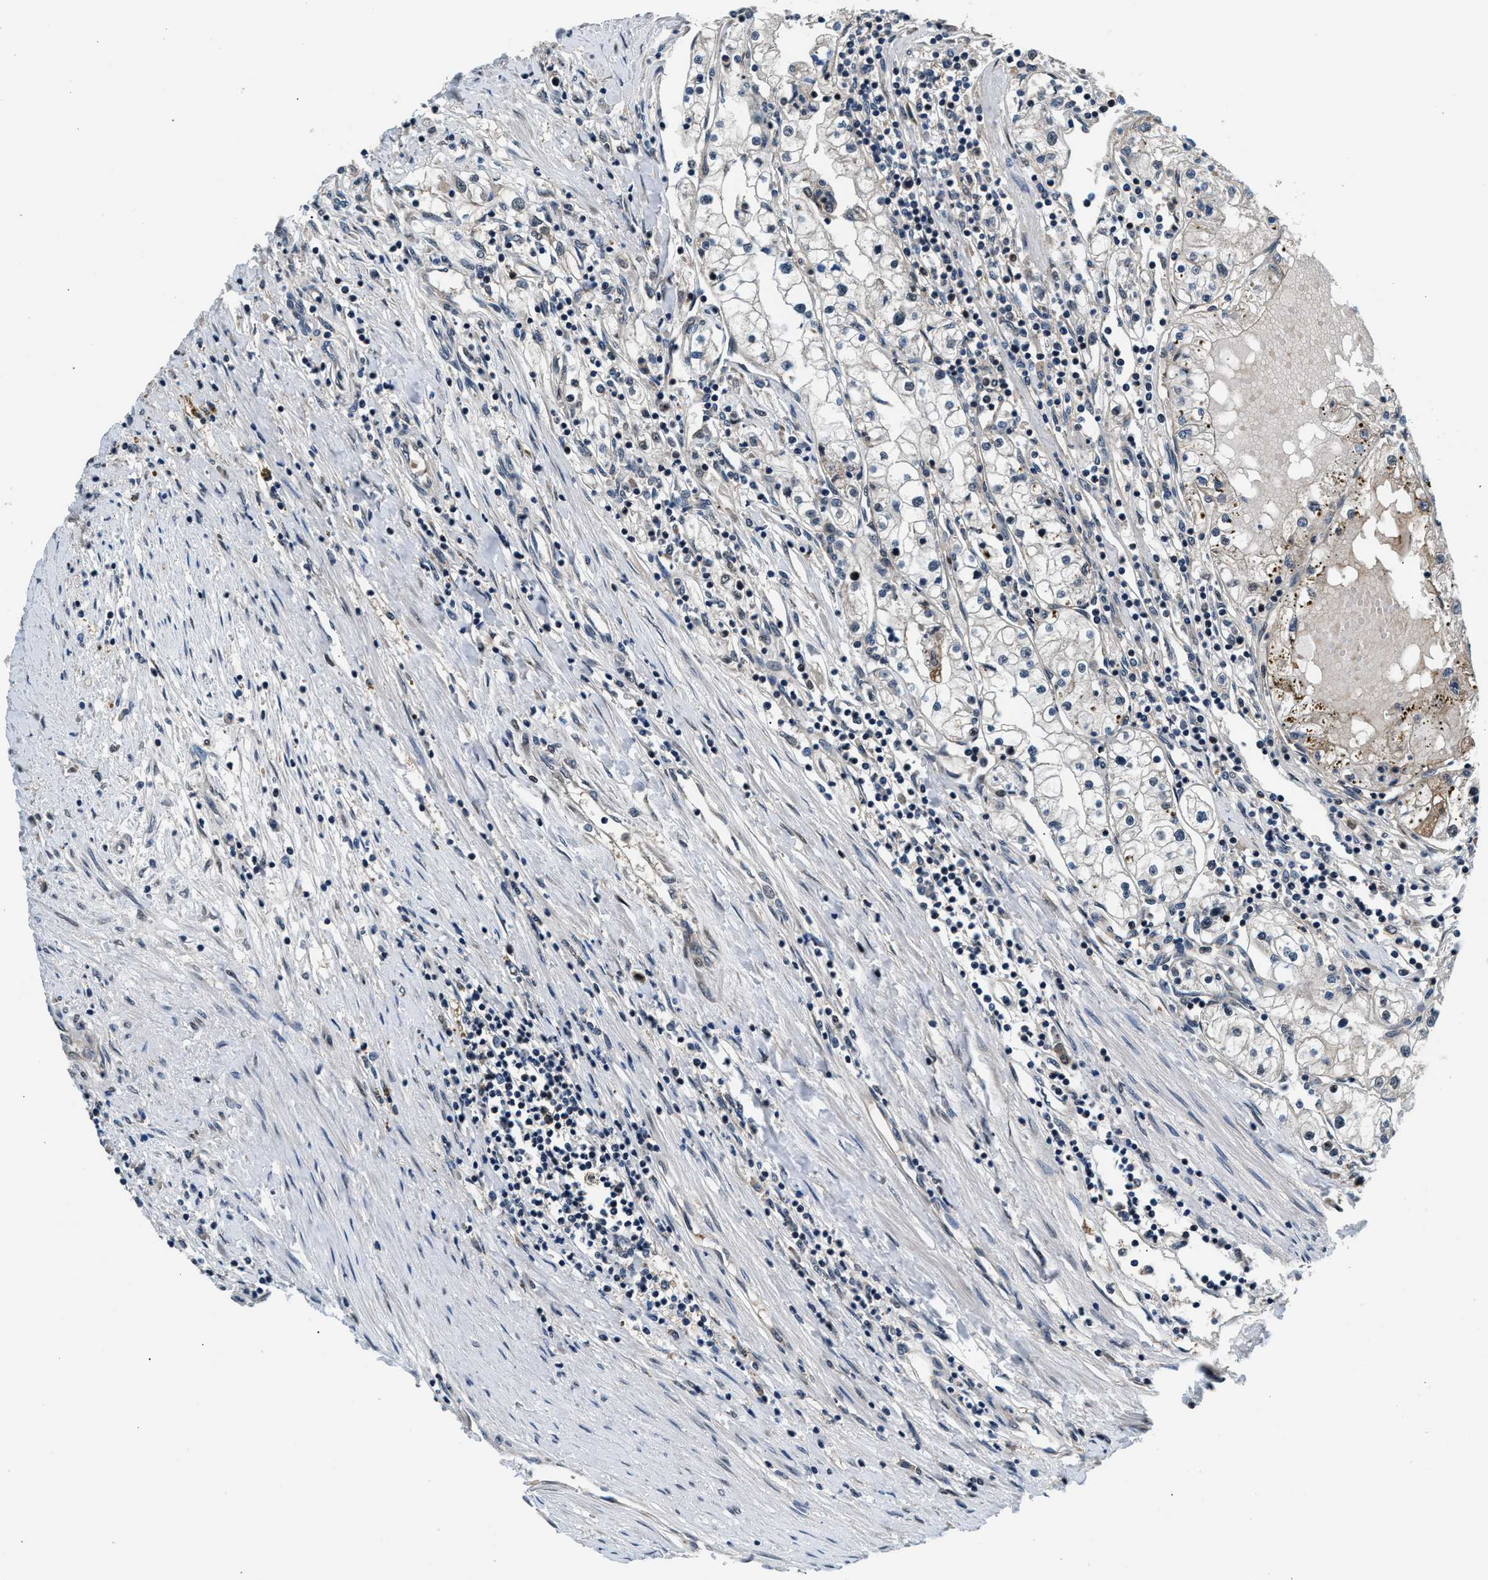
{"staining": {"intensity": "negative", "quantity": "none", "location": "none"}, "tissue": "renal cancer", "cell_type": "Tumor cells", "image_type": "cancer", "snomed": [{"axis": "morphology", "description": "Adenocarcinoma, NOS"}, {"axis": "topography", "description": "Kidney"}], "caption": "DAB (3,3'-diaminobenzidine) immunohistochemical staining of human adenocarcinoma (renal) shows no significant staining in tumor cells. The staining was performed using DAB (3,3'-diaminobenzidine) to visualize the protein expression in brown, while the nuclei were stained in blue with hematoxylin (Magnification: 20x).", "gene": "RBM33", "patient": {"sex": "male", "age": 68}}